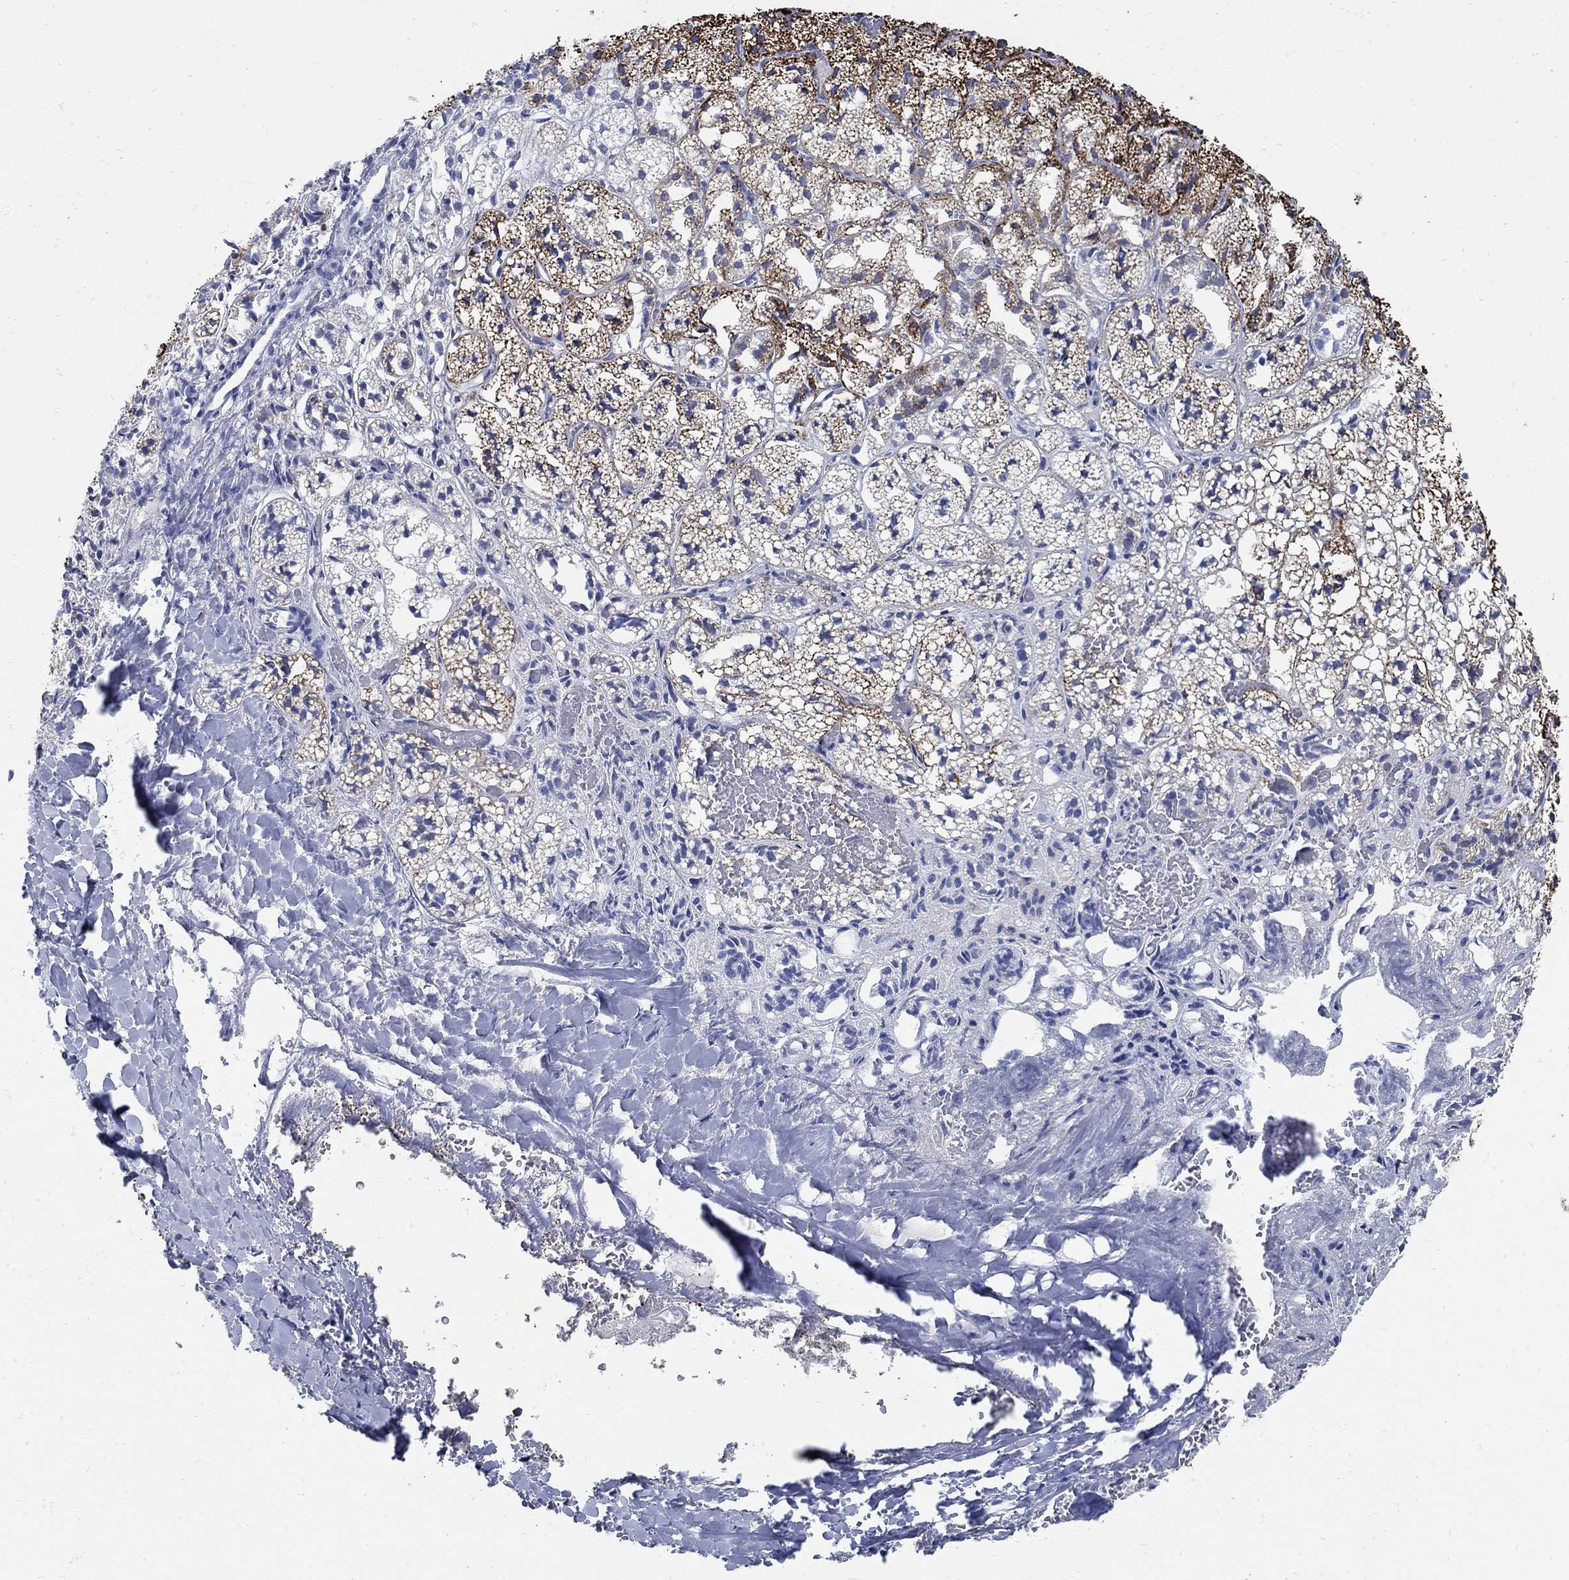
{"staining": {"intensity": "strong", "quantity": "25%-75%", "location": "cytoplasmic/membranous"}, "tissue": "adrenal gland", "cell_type": "Glandular cells", "image_type": "normal", "snomed": [{"axis": "morphology", "description": "Normal tissue, NOS"}, {"axis": "topography", "description": "Adrenal gland"}], "caption": "A brown stain shows strong cytoplasmic/membranous expression of a protein in glandular cells of normal adrenal gland.", "gene": "RBM20", "patient": {"sex": "male", "age": 53}}